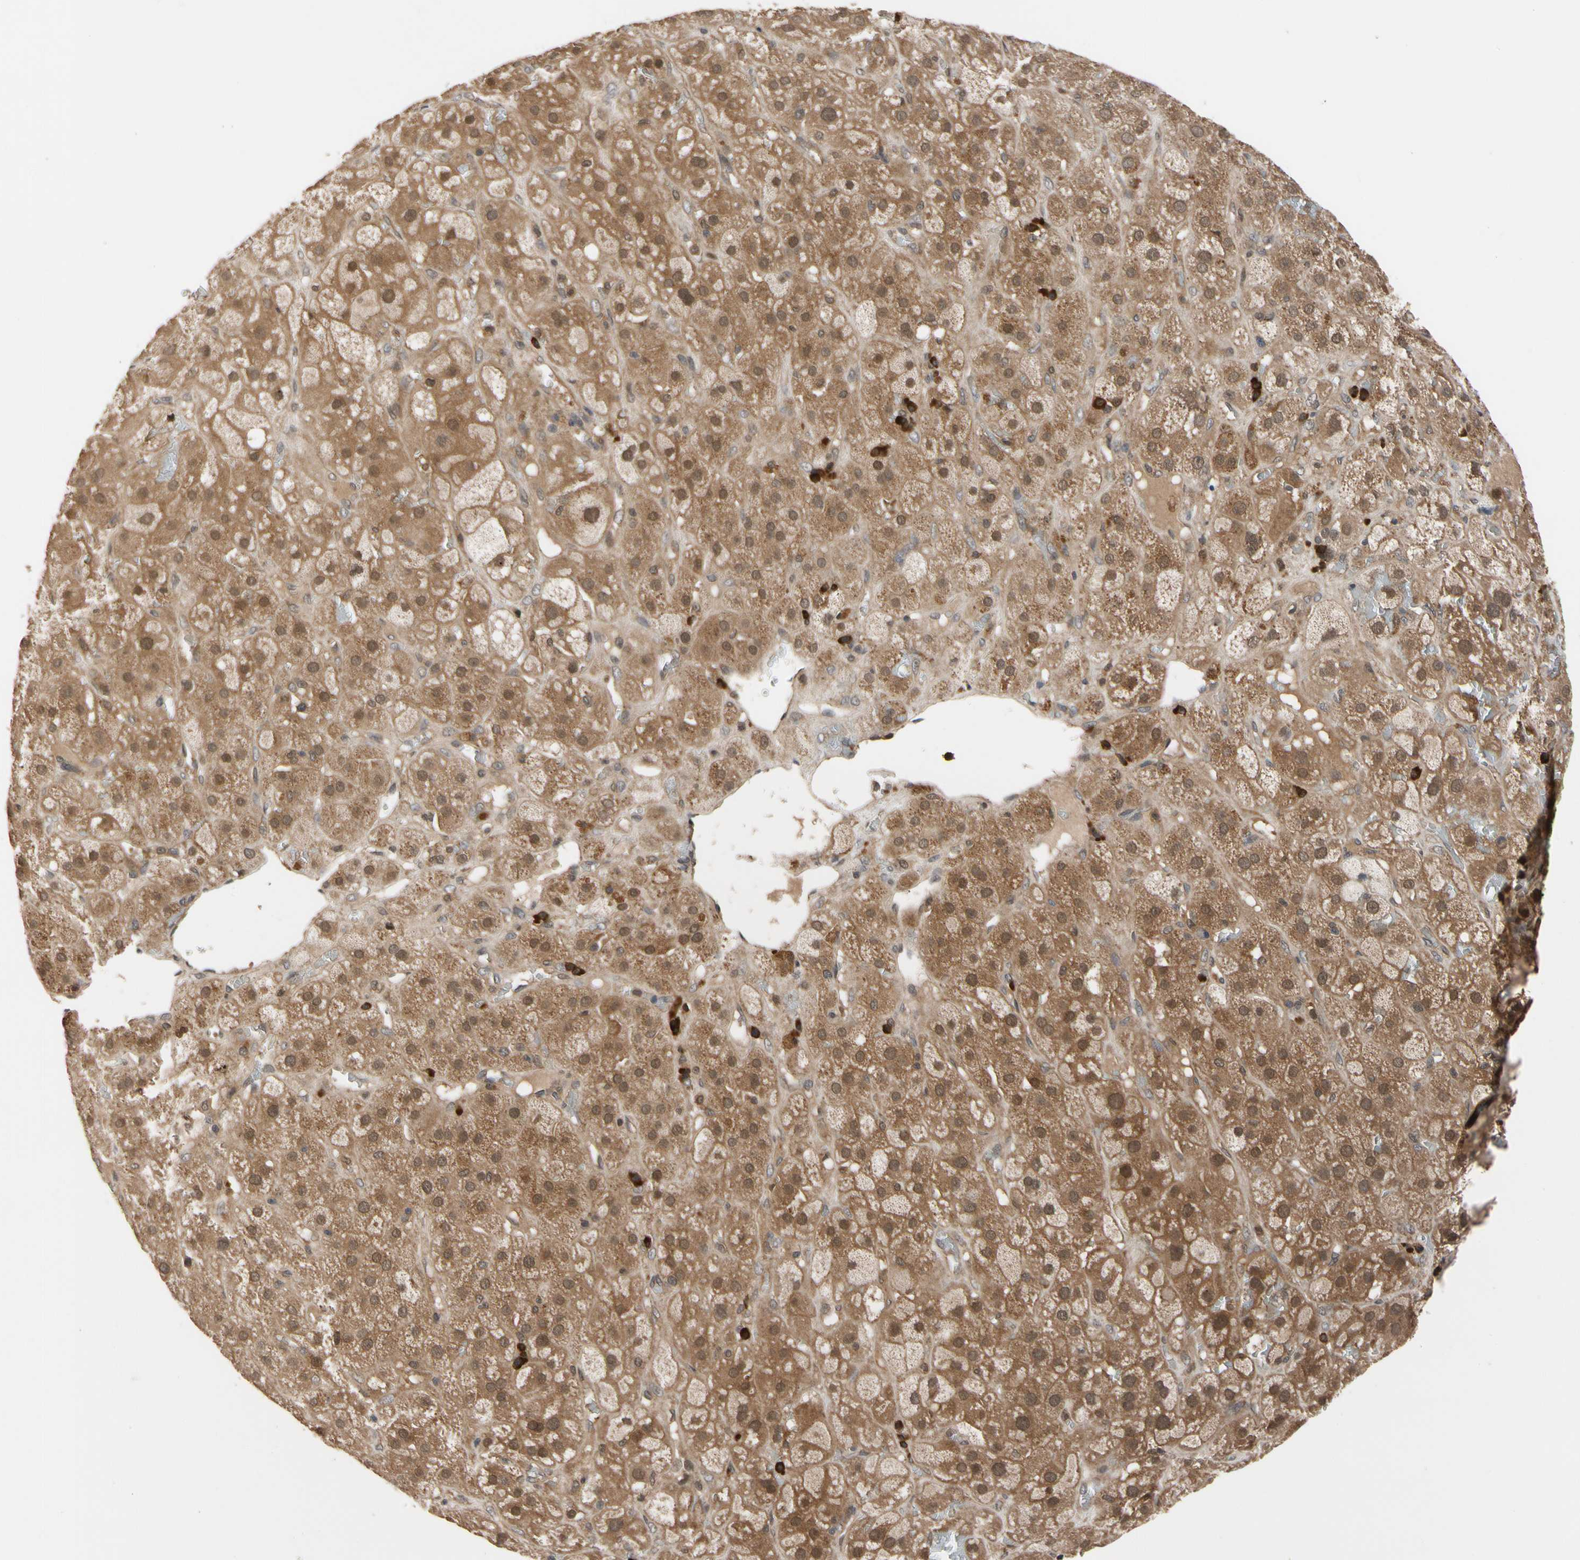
{"staining": {"intensity": "moderate", "quantity": ">75%", "location": "cytoplasmic/membranous,nuclear"}, "tissue": "adrenal gland", "cell_type": "Glandular cells", "image_type": "normal", "snomed": [{"axis": "morphology", "description": "Normal tissue, NOS"}, {"axis": "topography", "description": "Adrenal gland"}], "caption": "An immunohistochemistry (IHC) micrograph of benign tissue is shown. Protein staining in brown shows moderate cytoplasmic/membranous,nuclear positivity in adrenal gland within glandular cells. (DAB (3,3'-diaminobenzidine) = brown stain, brightfield microscopy at high magnification).", "gene": "CYTIP", "patient": {"sex": "female", "age": 47}}